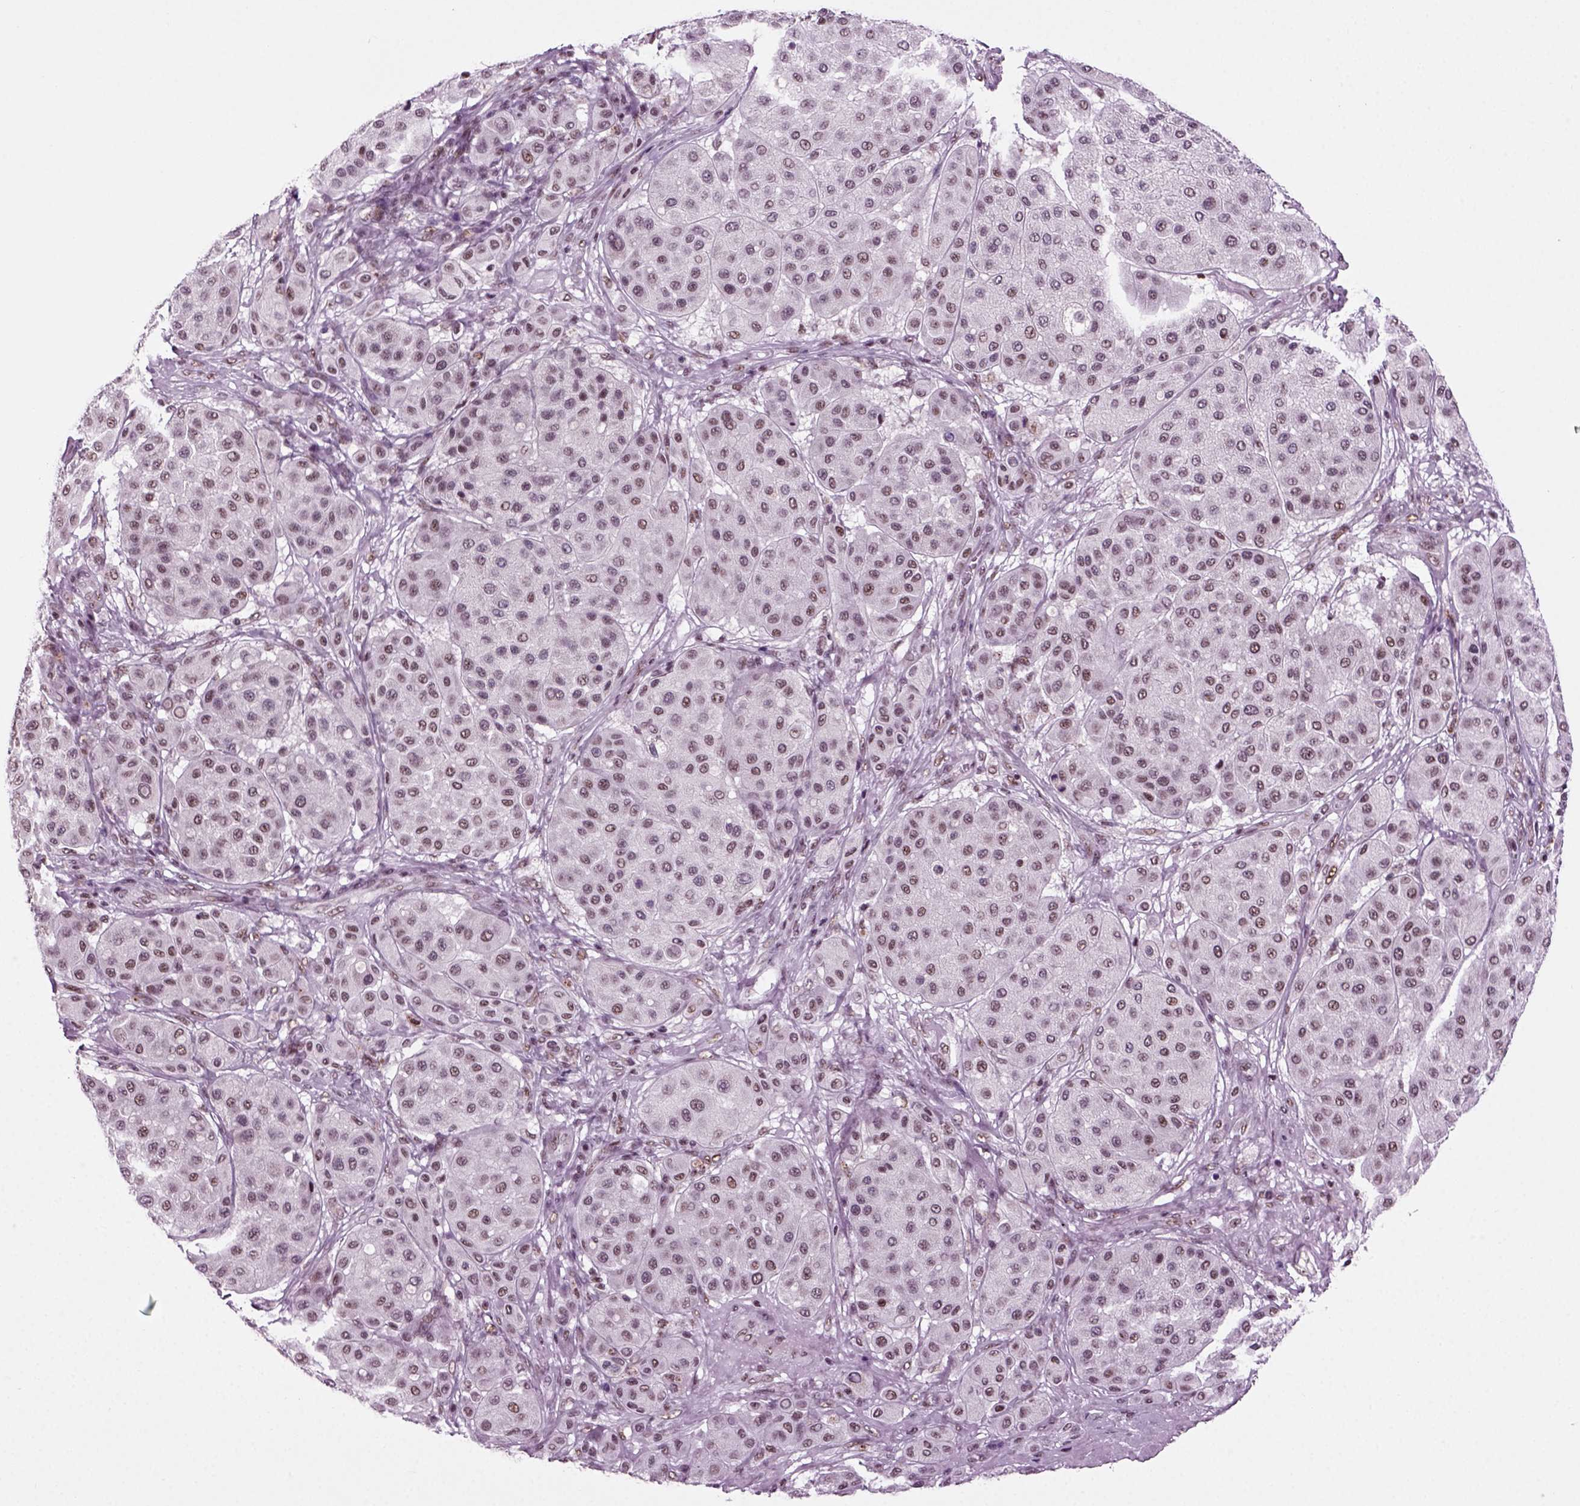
{"staining": {"intensity": "weak", "quantity": "<25%", "location": "nuclear"}, "tissue": "melanoma", "cell_type": "Tumor cells", "image_type": "cancer", "snomed": [{"axis": "morphology", "description": "Malignant melanoma, Metastatic site"}, {"axis": "topography", "description": "Smooth muscle"}], "caption": "High magnification brightfield microscopy of melanoma stained with DAB (3,3'-diaminobenzidine) (brown) and counterstained with hematoxylin (blue): tumor cells show no significant staining.", "gene": "RCOR3", "patient": {"sex": "male", "age": 41}}